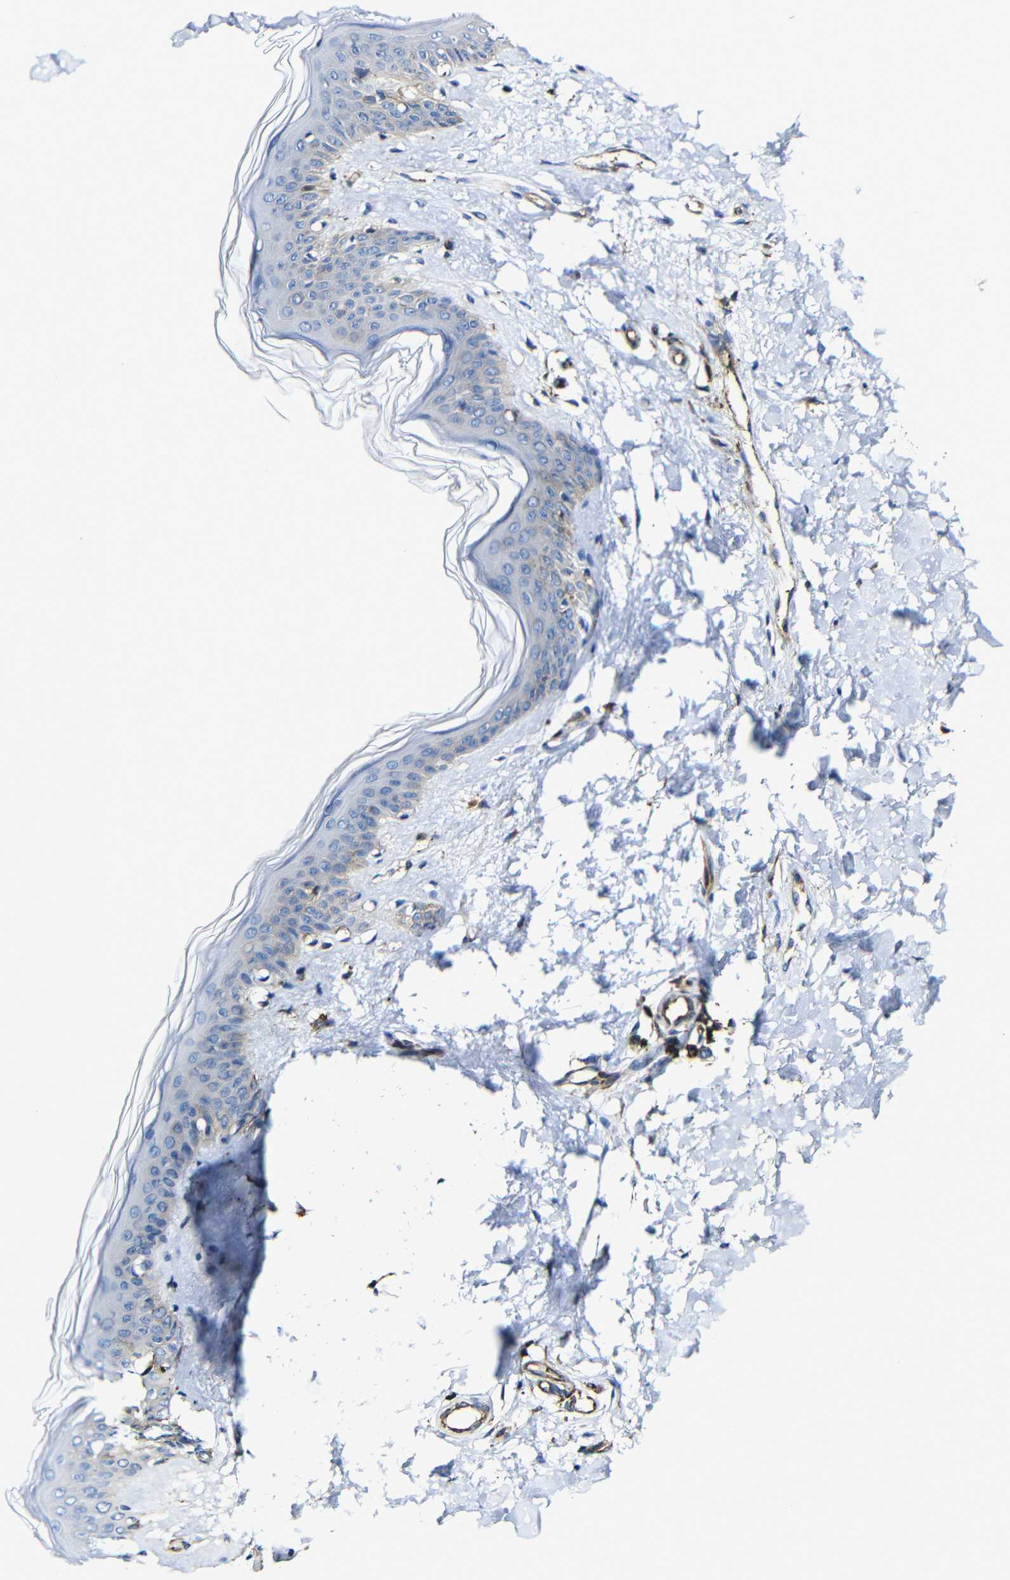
{"staining": {"intensity": "negative", "quantity": "none", "location": "none"}, "tissue": "skin", "cell_type": "Fibroblasts", "image_type": "normal", "snomed": [{"axis": "morphology", "description": "Normal tissue, NOS"}, {"axis": "topography", "description": "Skin"}], "caption": "An immunohistochemistry histopathology image of benign skin is shown. There is no staining in fibroblasts of skin.", "gene": "MSN", "patient": {"sex": "female", "age": 41}}